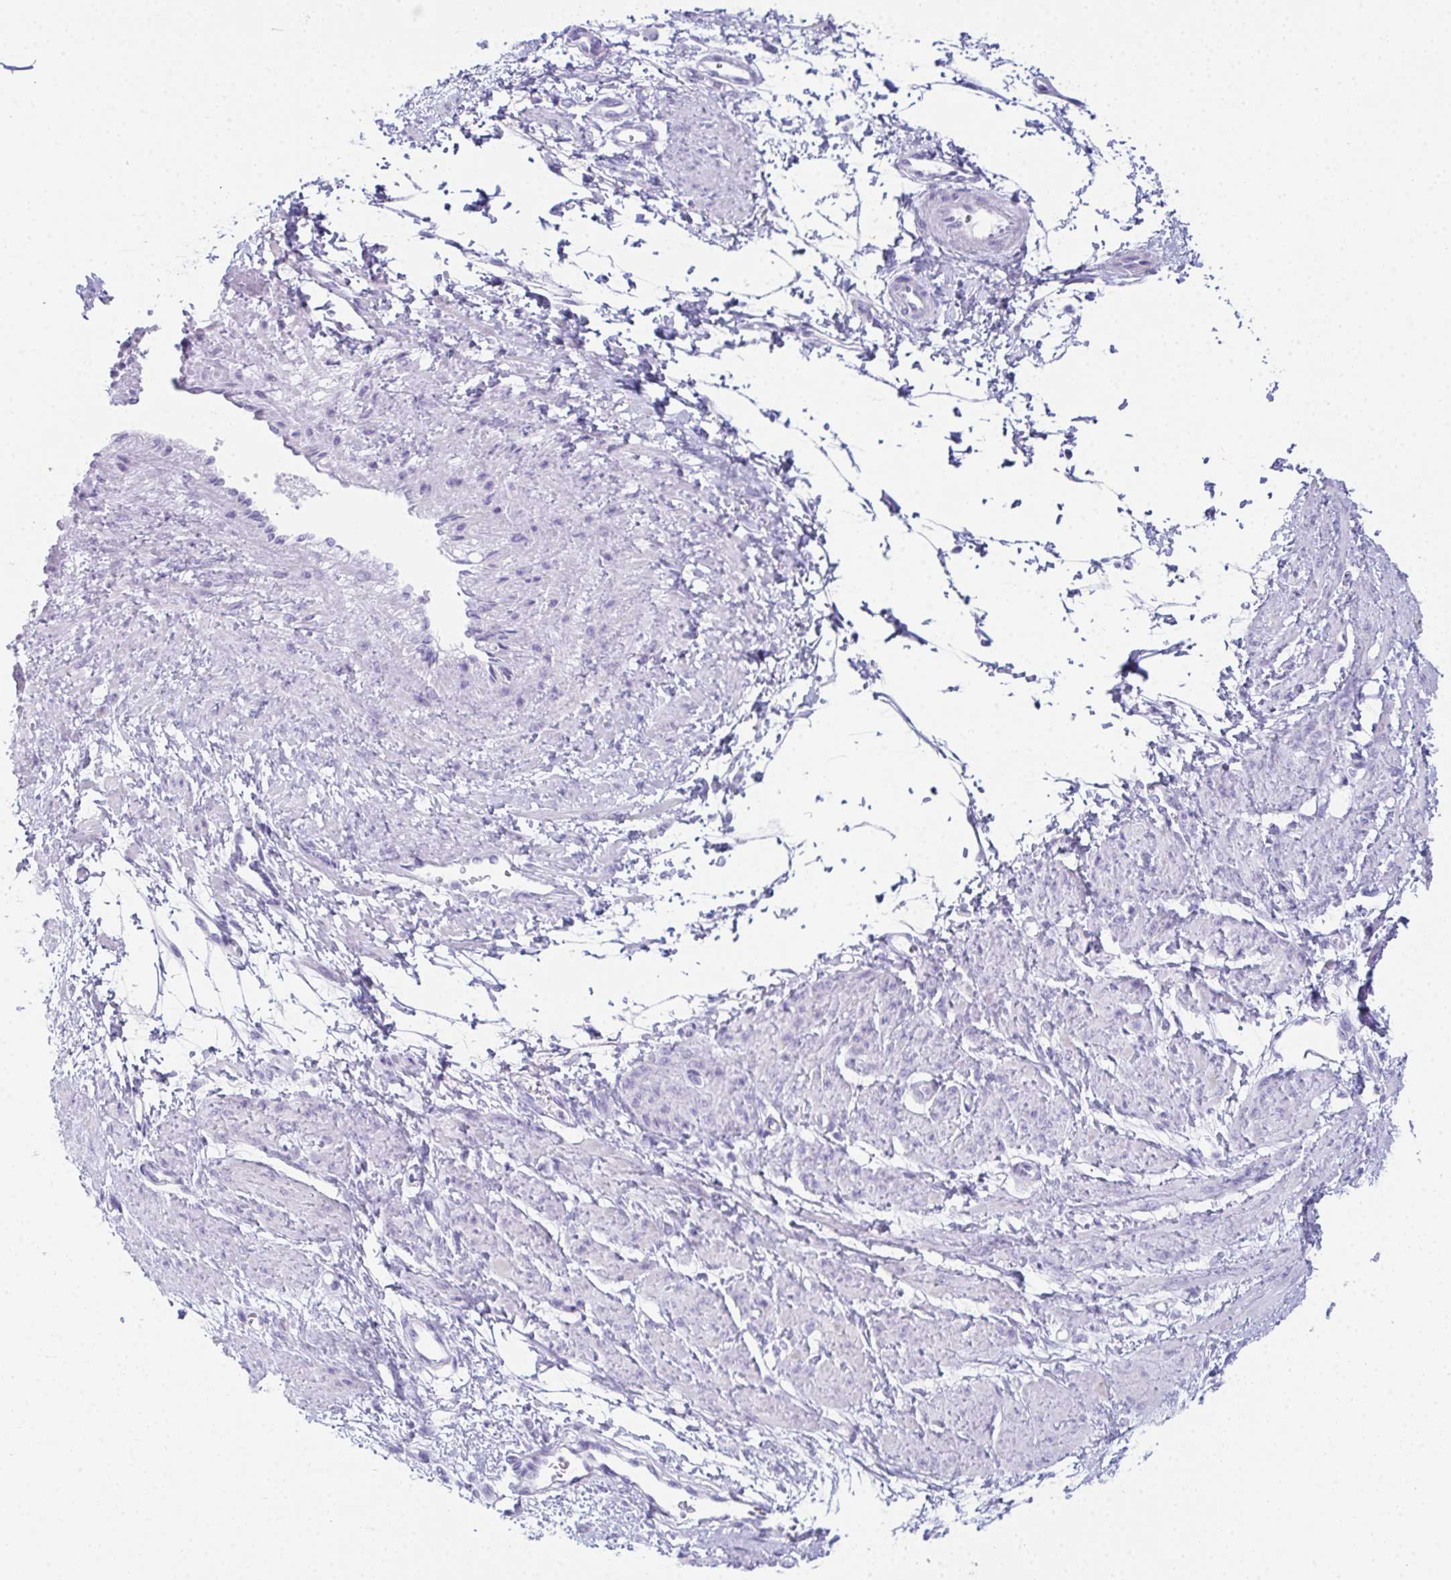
{"staining": {"intensity": "negative", "quantity": "none", "location": "none"}, "tissue": "smooth muscle", "cell_type": "Smooth muscle cells", "image_type": "normal", "snomed": [{"axis": "morphology", "description": "Normal tissue, NOS"}, {"axis": "topography", "description": "Smooth muscle"}, {"axis": "topography", "description": "Uterus"}], "caption": "Immunohistochemistry histopathology image of normal smooth muscle: smooth muscle stained with DAB exhibits no significant protein expression in smooth muscle cells.", "gene": "TEX19", "patient": {"sex": "female", "age": 39}}